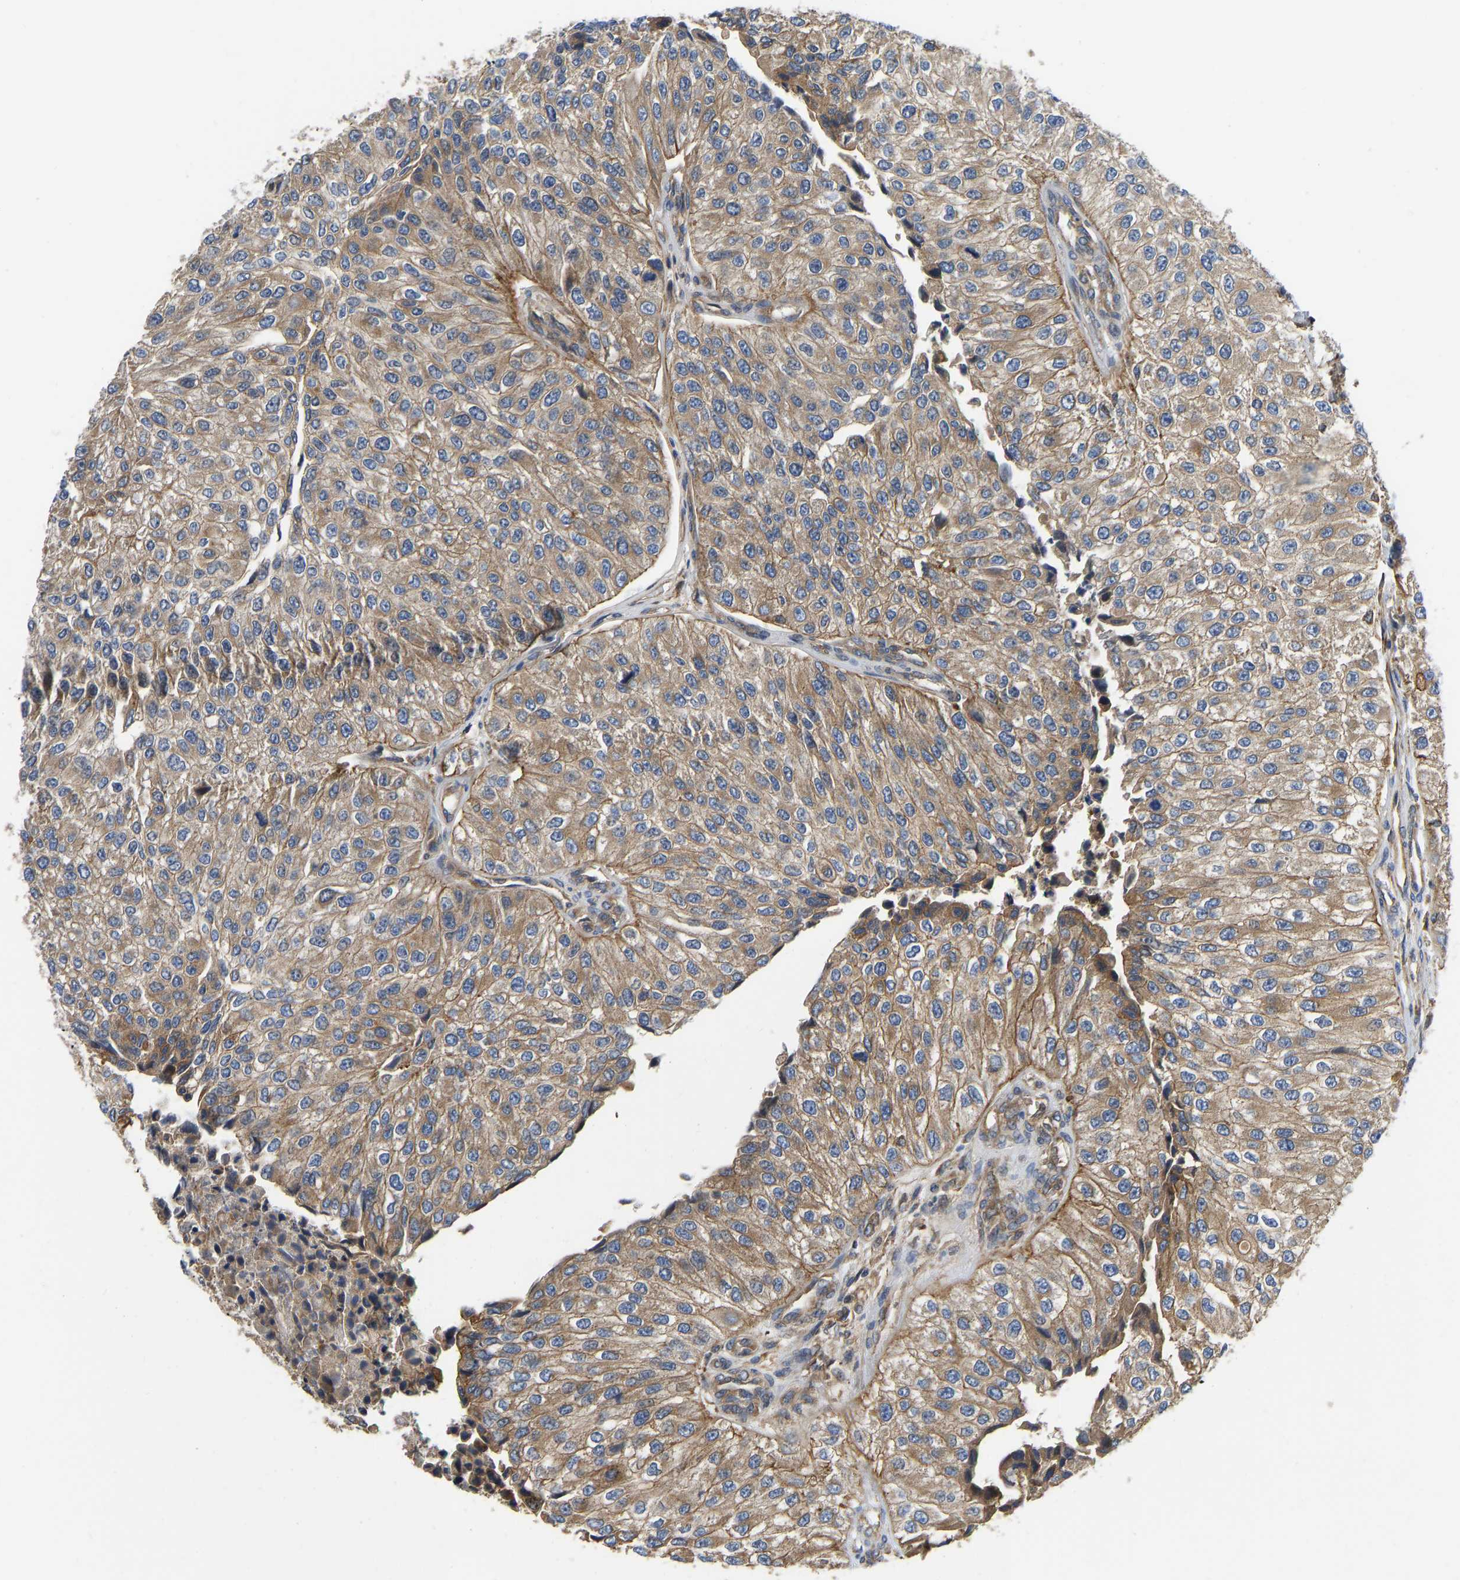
{"staining": {"intensity": "moderate", "quantity": ">75%", "location": "cytoplasmic/membranous"}, "tissue": "urothelial cancer", "cell_type": "Tumor cells", "image_type": "cancer", "snomed": [{"axis": "morphology", "description": "Urothelial carcinoma, High grade"}, {"axis": "topography", "description": "Kidney"}, {"axis": "topography", "description": "Urinary bladder"}], "caption": "Immunohistochemistry photomicrograph of neoplastic tissue: urothelial carcinoma (high-grade) stained using IHC demonstrates medium levels of moderate protein expression localized specifically in the cytoplasmic/membranous of tumor cells, appearing as a cytoplasmic/membranous brown color.", "gene": "FLNB", "patient": {"sex": "male", "age": 77}}